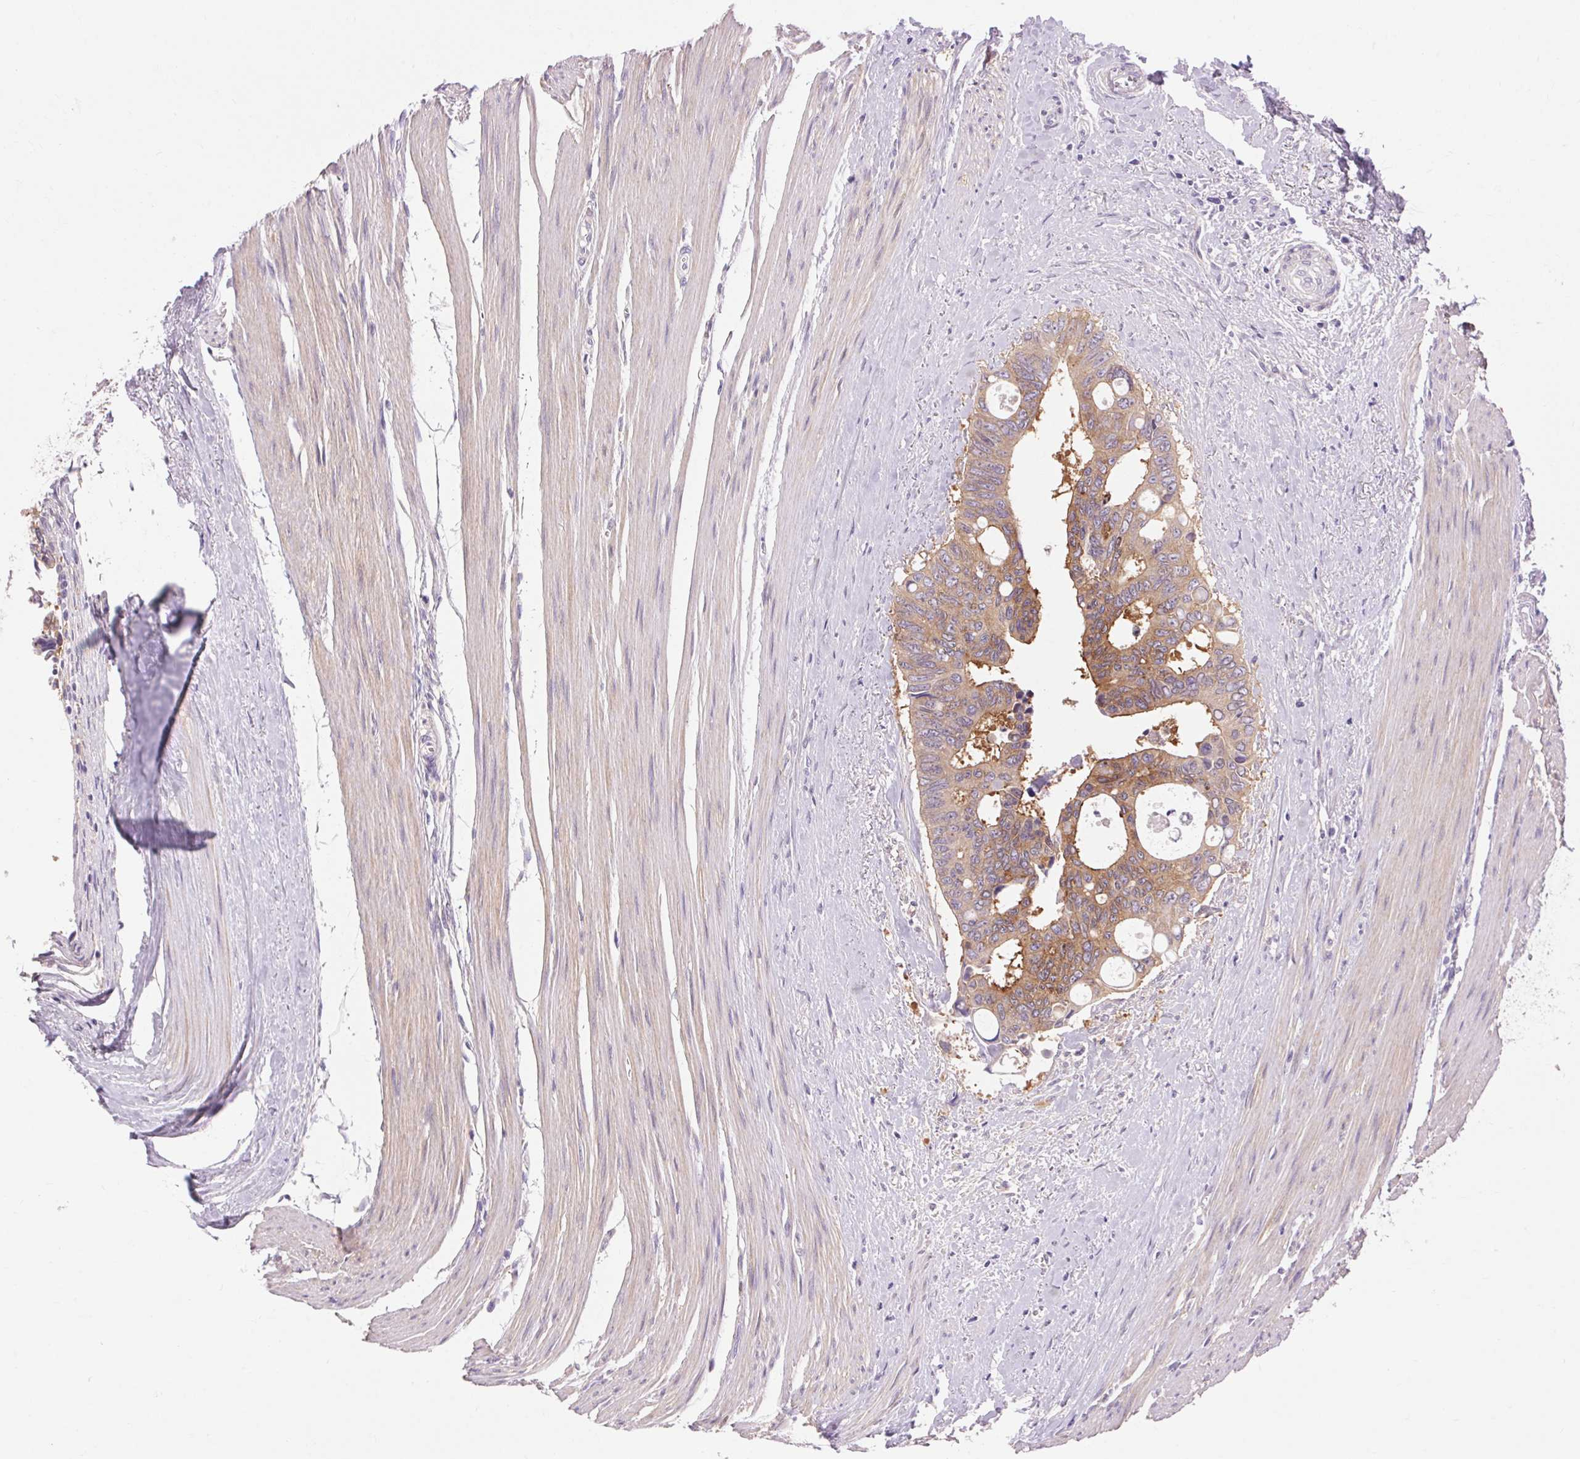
{"staining": {"intensity": "moderate", "quantity": ">75%", "location": "cytoplasmic/membranous"}, "tissue": "colorectal cancer", "cell_type": "Tumor cells", "image_type": "cancer", "snomed": [{"axis": "morphology", "description": "Adenocarcinoma, NOS"}, {"axis": "topography", "description": "Rectum"}], "caption": "Colorectal cancer (adenocarcinoma) stained with a brown dye demonstrates moderate cytoplasmic/membranous positive expression in about >75% of tumor cells.", "gene": "SOWAHC", "patient": {"sex": "male", "age": 76}}